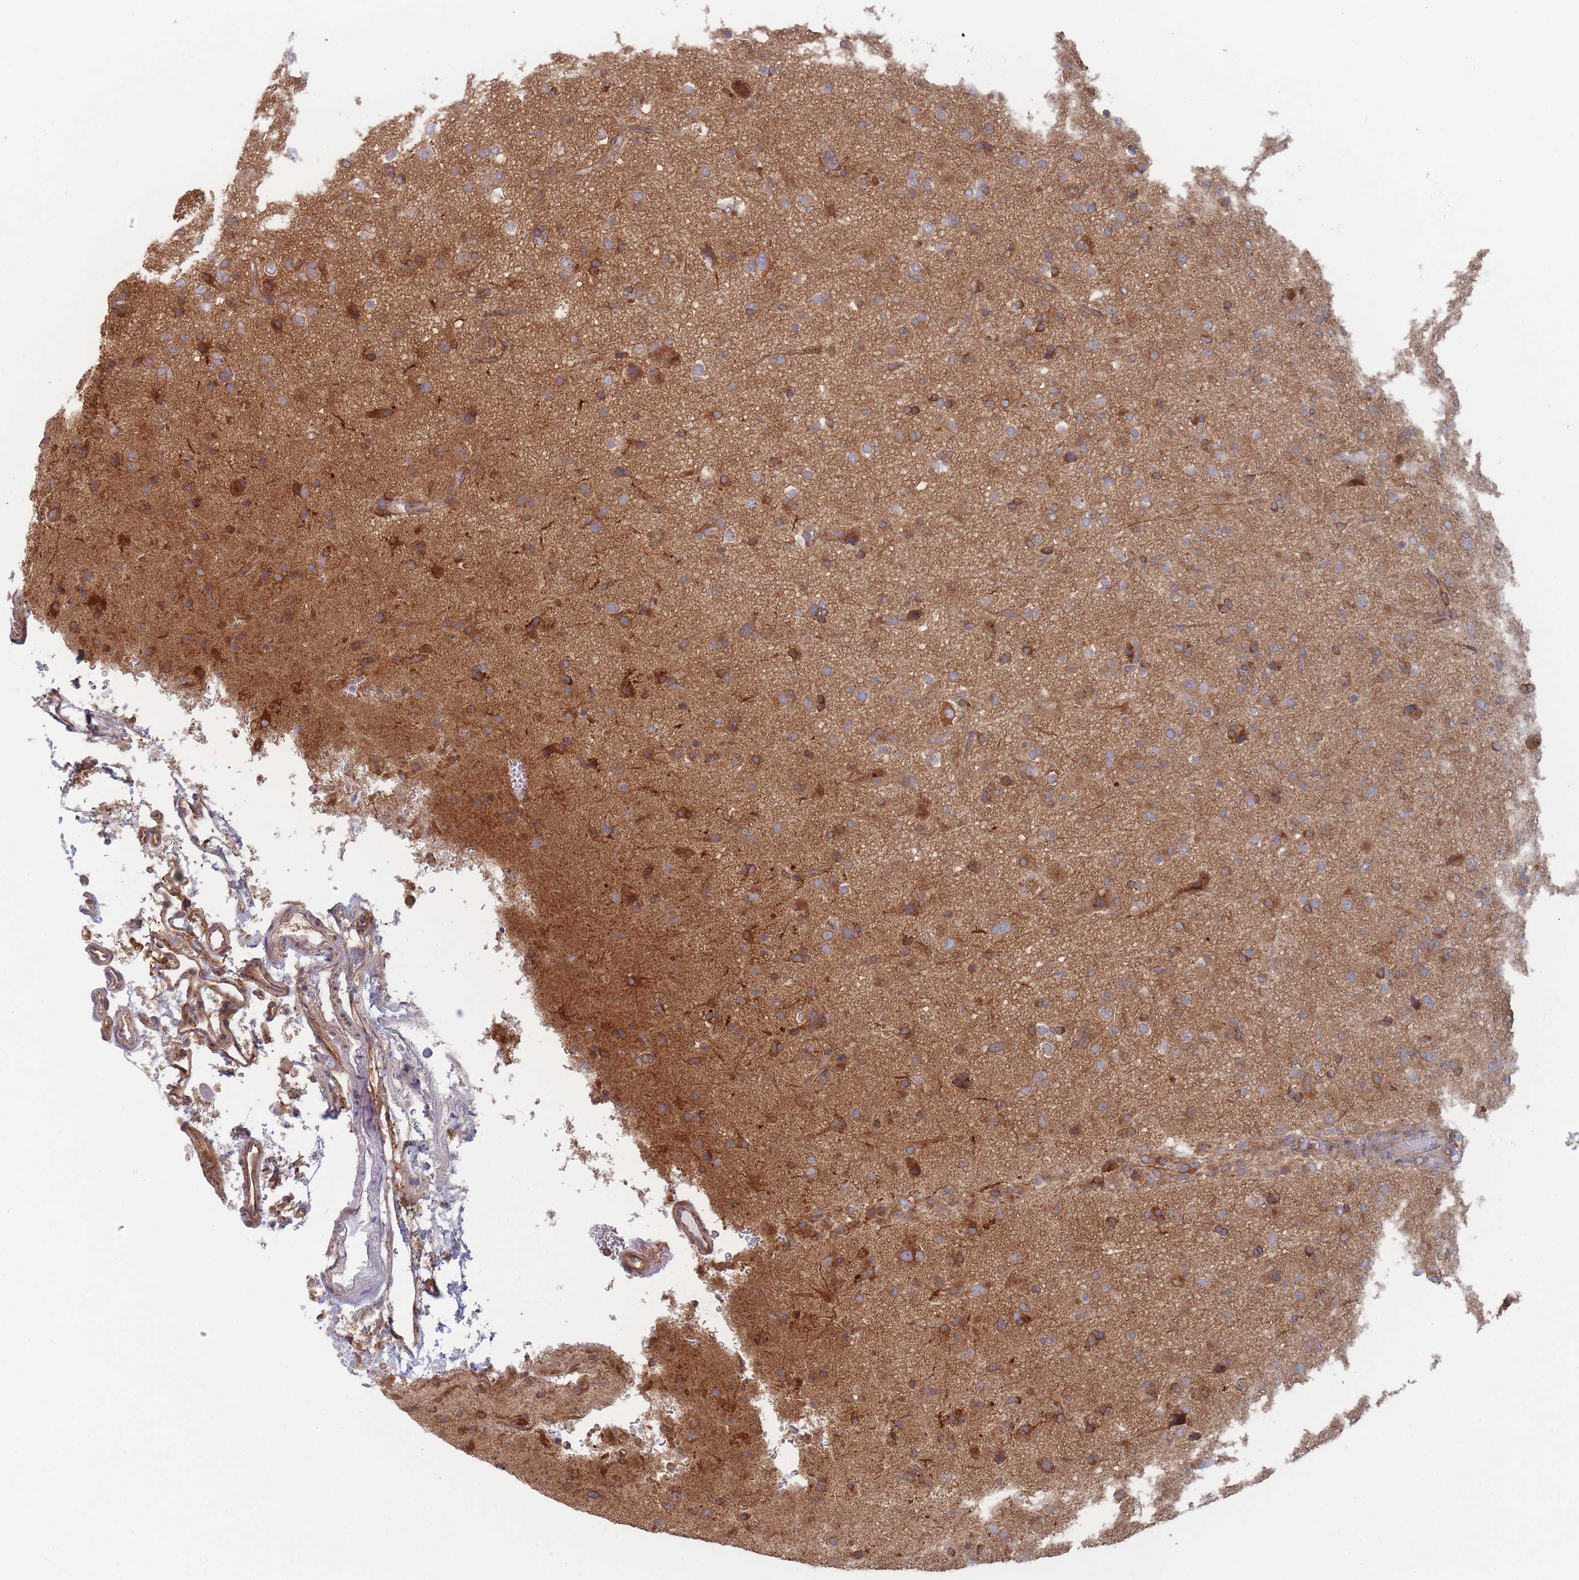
{"staining": {"intensity": "strong", "quantity": "25%-75%", "location": "cytoplasmic/membranous"}, "tissue": "glioma", "cell_type": "Tumor cells", "image_type": "cancer", "snomed": [{"axis": "morphology", "description": "Glioma, malignant, Low grade"}, {"axis": "topography", "description": "Brain"}], "caption": "The photomicrograph shows staining of glioma, revealing strong cytoplasmic/membranous protein expression (brown color) within tumor cells.", "gene": "KDSR", "patient": {"sex": "male", "age": 65}}